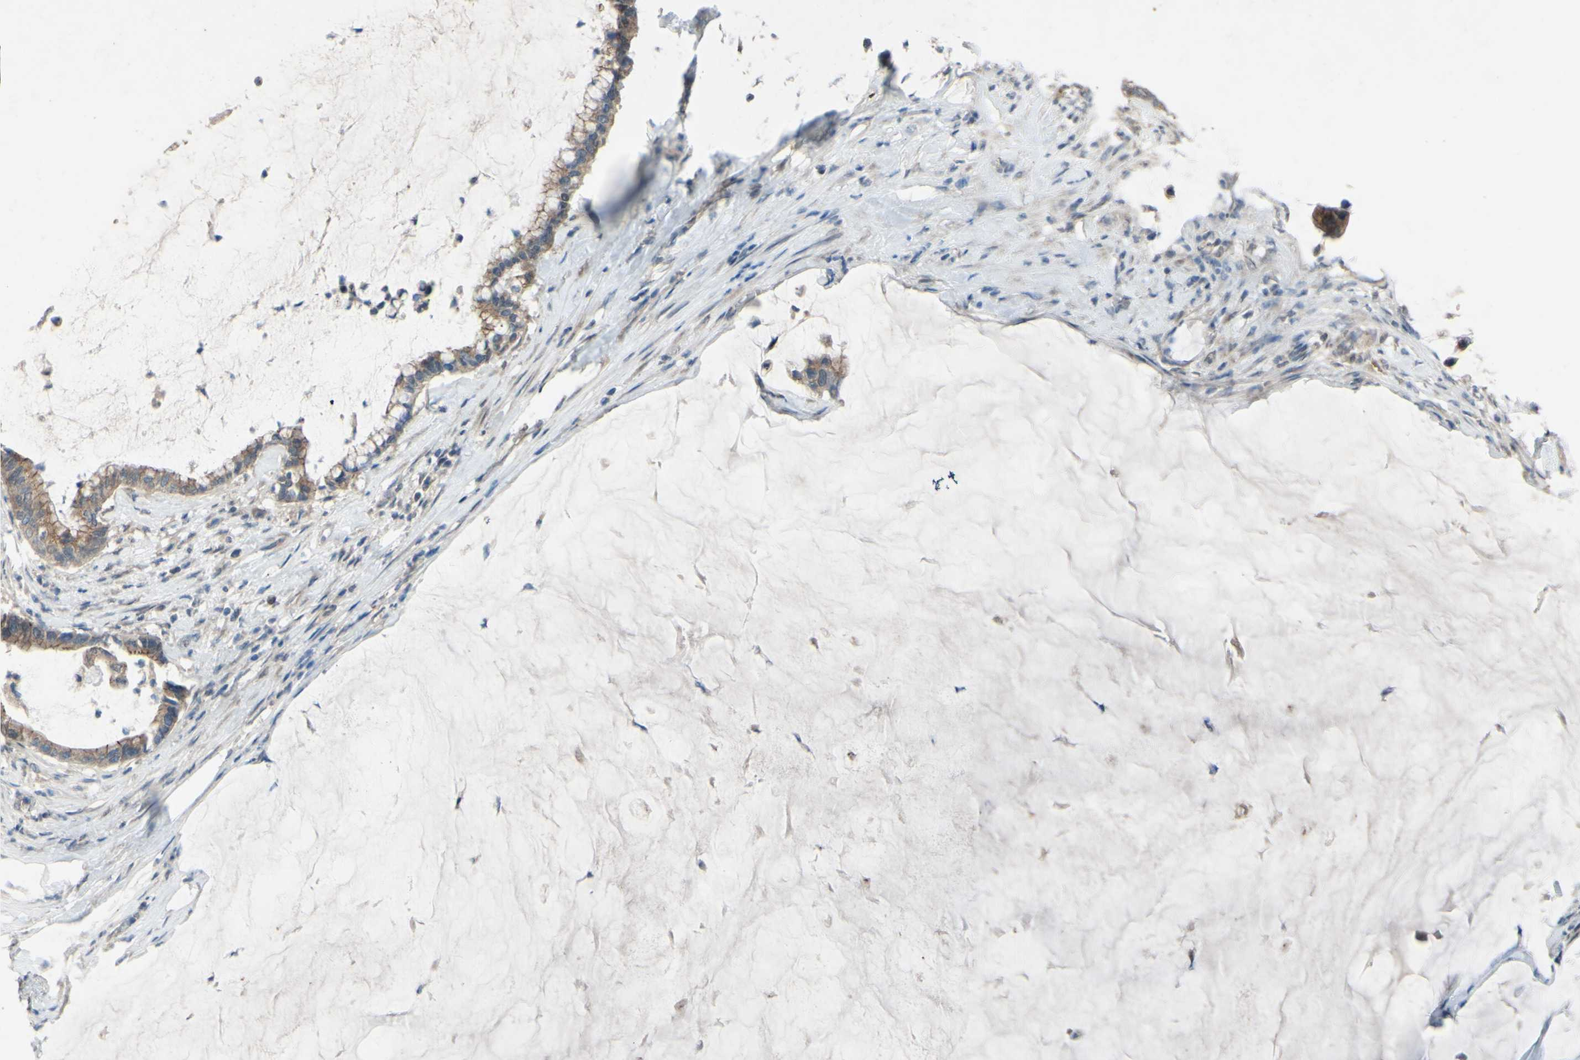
{"staining": {"intensity": "moderate", "quantity": ">75%", "location": "cytoplasmic/membranous"}, "tissue": "pancreatic cancer", "cell_type": "Tumor cells", "image_type": "cancer", "snomed": [{"axis": "morphology", "description": "Adenocarcinoma, NOS"}, {"axis": "topography", "description": "Pancreas"}], "caption": "This micrograph shows pancreatic adenocarcinoma stained with IHC to label a protein in brown. The cytoplasmic/membranous of tumor cells show moderate positivity for the protein. Nuclei are counter-stained blue.", "gene": "CDCP1", "patient": {"sex": "male", "age": 41}}